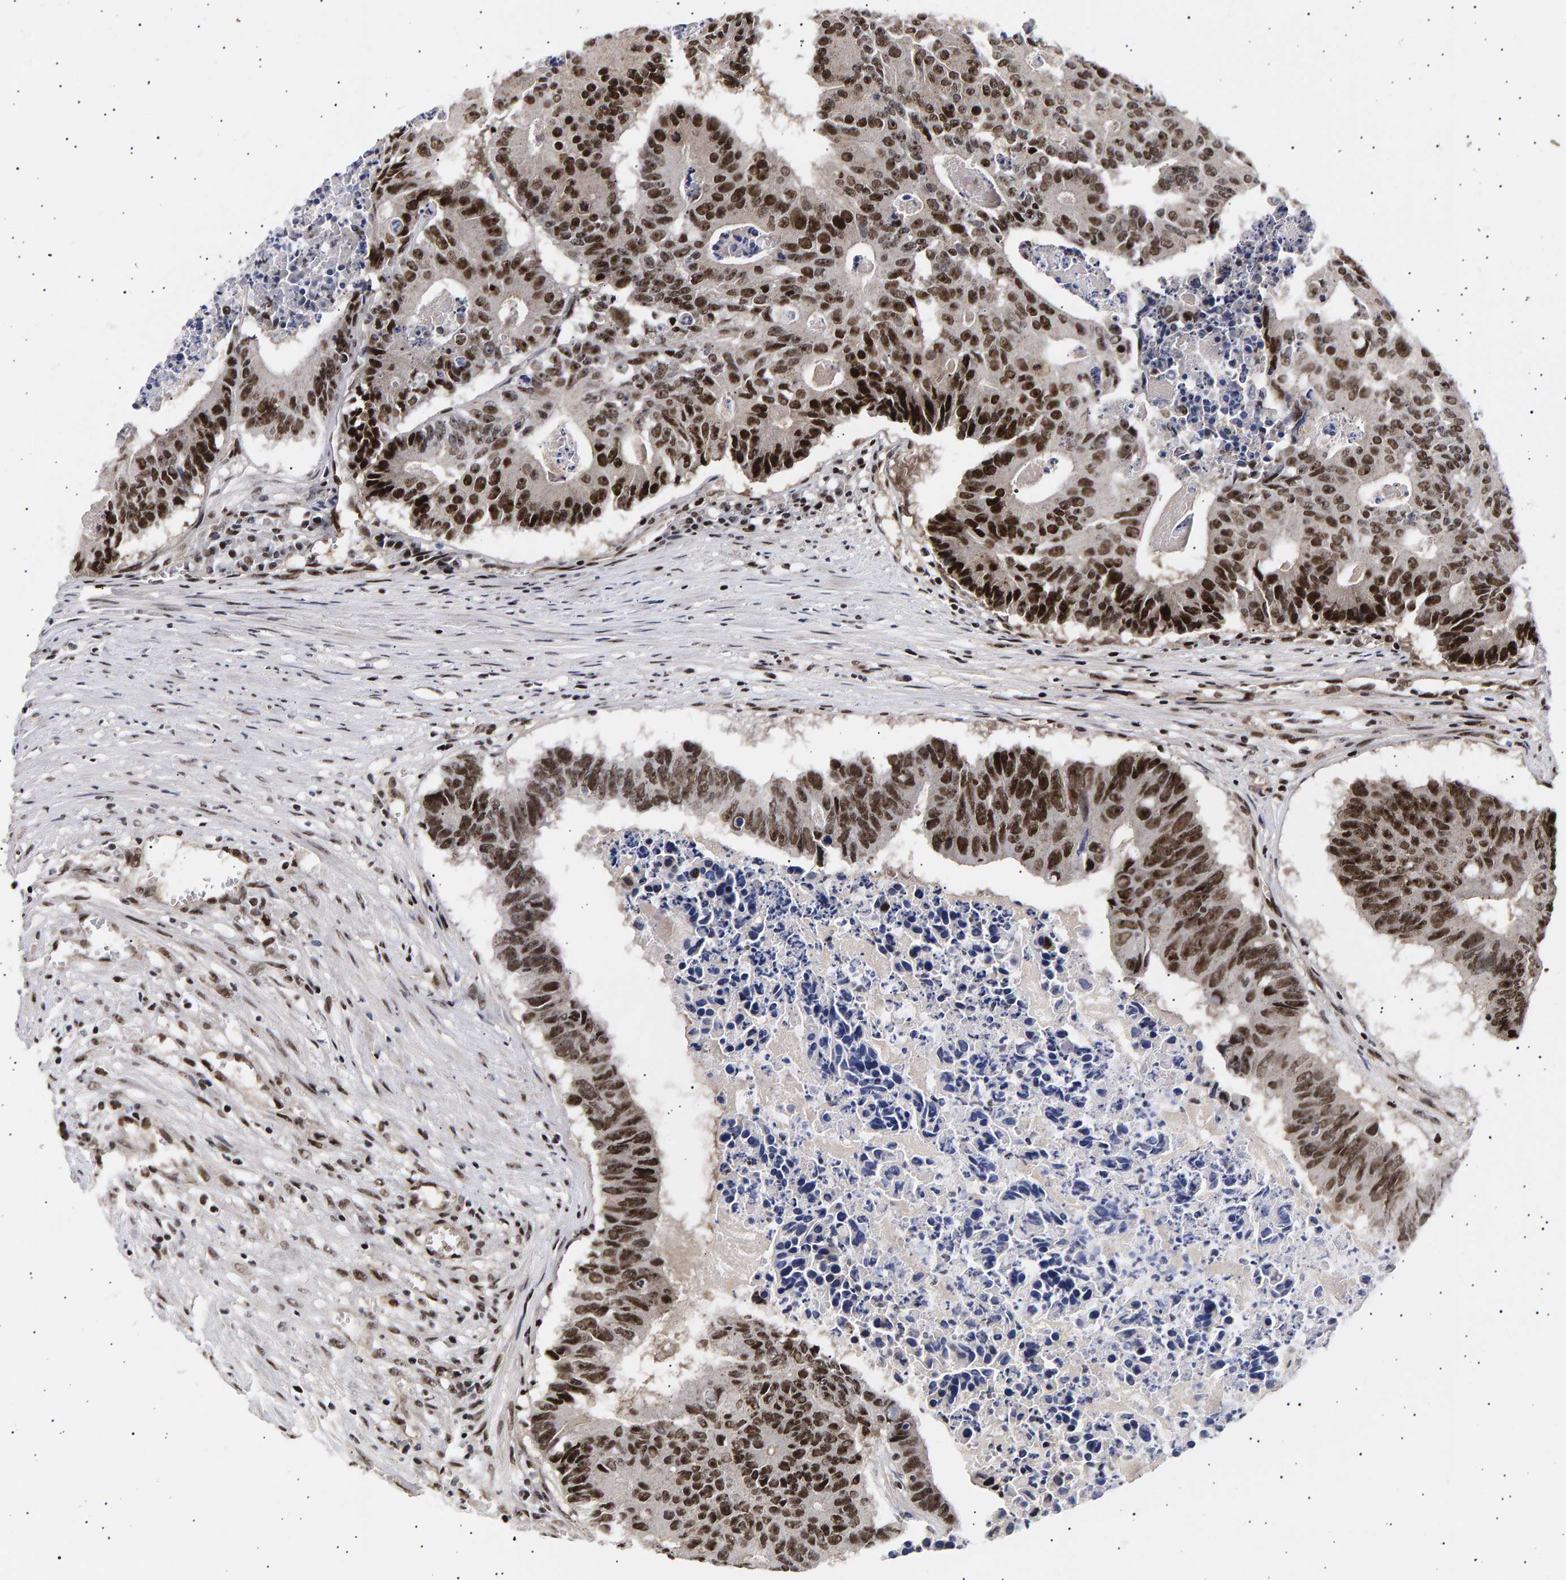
{"staining": {"intensity": "strong", "quantity": ">75%", "location": "nuclear"}, "tissue": "colorectal cancer", "cell_type": "Tumor cells", "image_type": "cancer", "snomed": [{"axis": "morphology", "description": "Adenocarcinoma, NOS"}, {"axis": "topography", "description": "Colon"}], "caption": "Adenocarcinoma (colorectal) was stained to show a protein in brown. There is high levels of strong nuclear positivity in about >75% of tumor cells. (Stains: DAB (3,3'-diaminobenzidine) in brown, nuclei in blue, Microscopy: brightfield microscopy at high magnification).", "gene": "ANKRD40", "patient": {"sex": "male", "age": 87}}